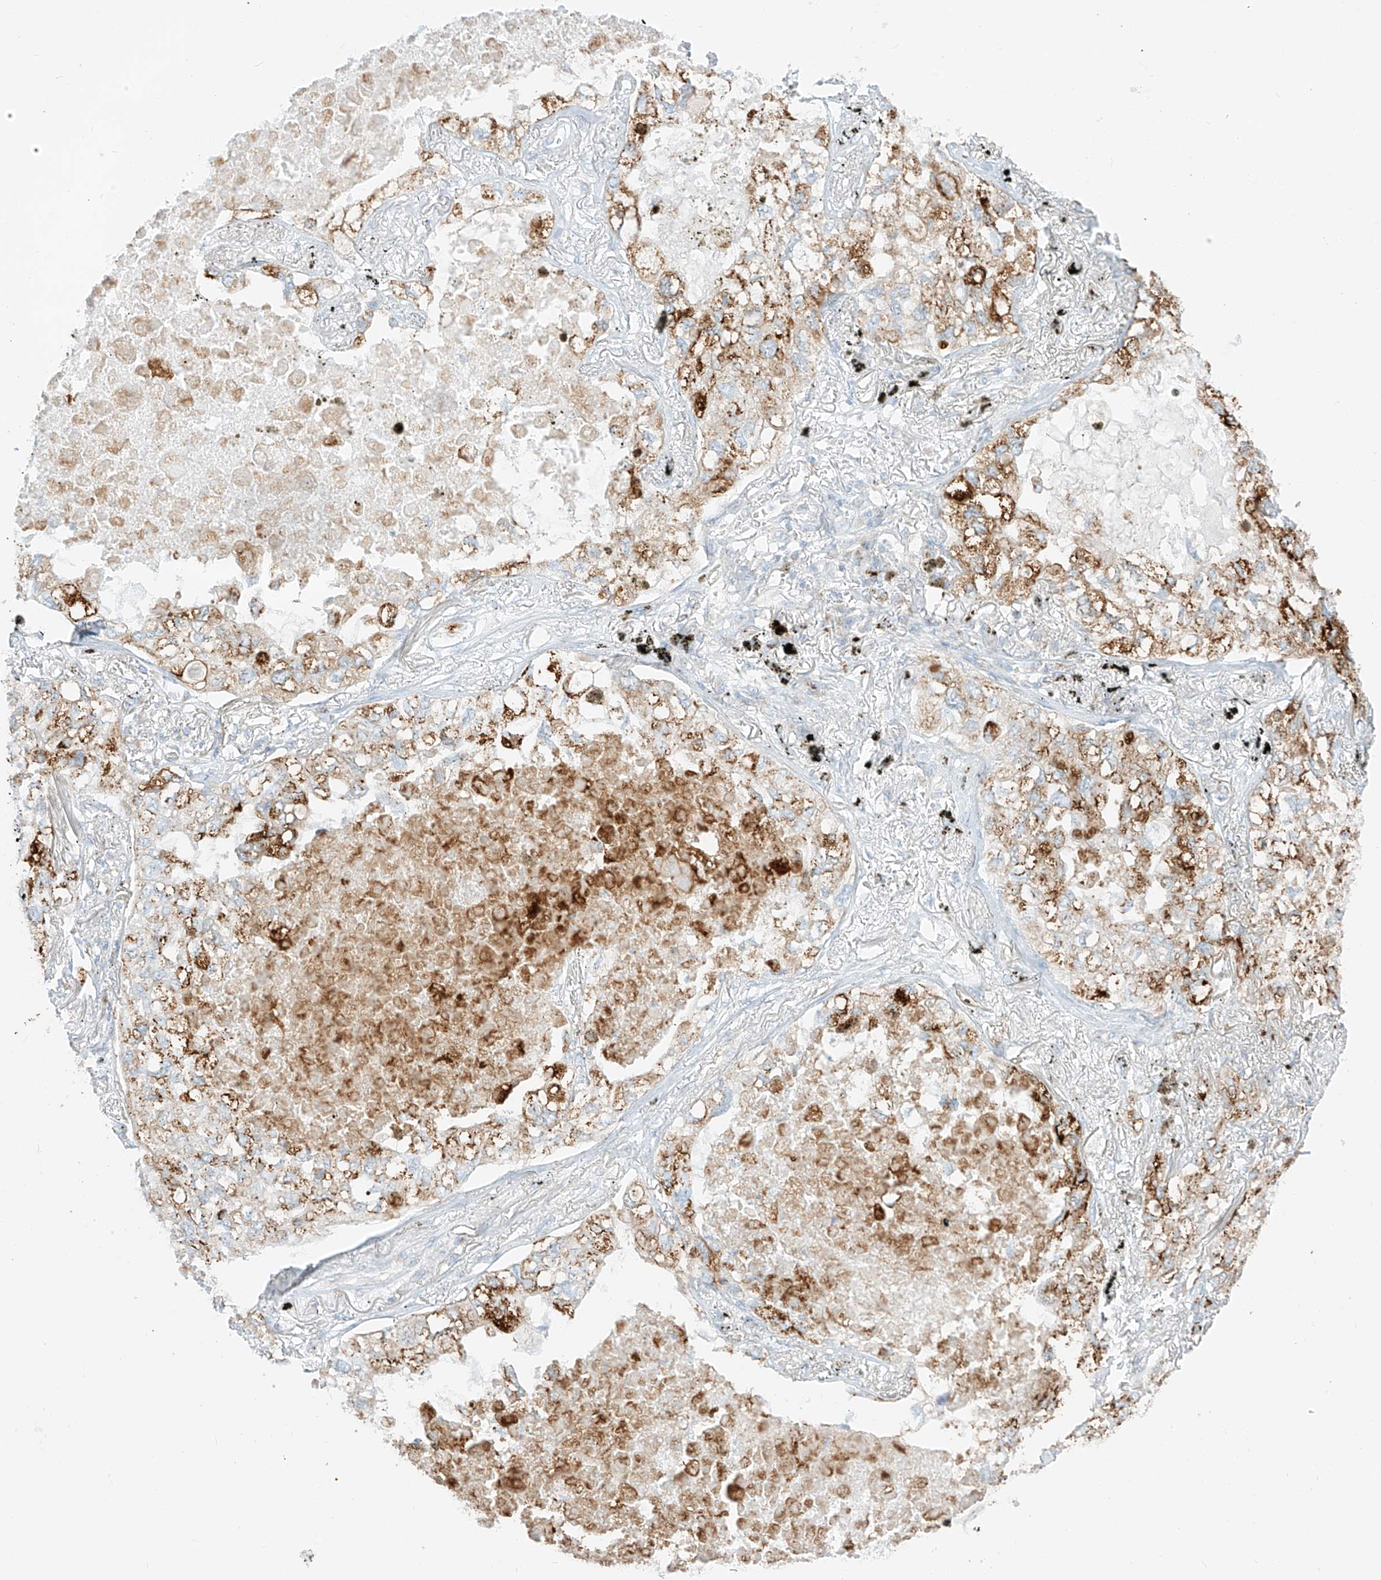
{"staining": {"intensity": "moderate", "quantity": ">75%", "location": "cytoplasmic/membranous"}, "tissue": "lung cancer", "cell_type": "Tumor cells", "image_type": "cancer", "snomed": [{"axis": "morphology", "description": "Adenocarcinoma, NOS"}, {"axis": "topography", "description": "Lung"}], "caption": "A brown stain shows moderate cytoplasmic/membranous staining of a protein in adenocarcinoma (lung) tumor cells. (IHC, brightfield microscopy, high magnification).", "gene": "SLC35F6", "patient": {"sex": "male", "age": 65}}